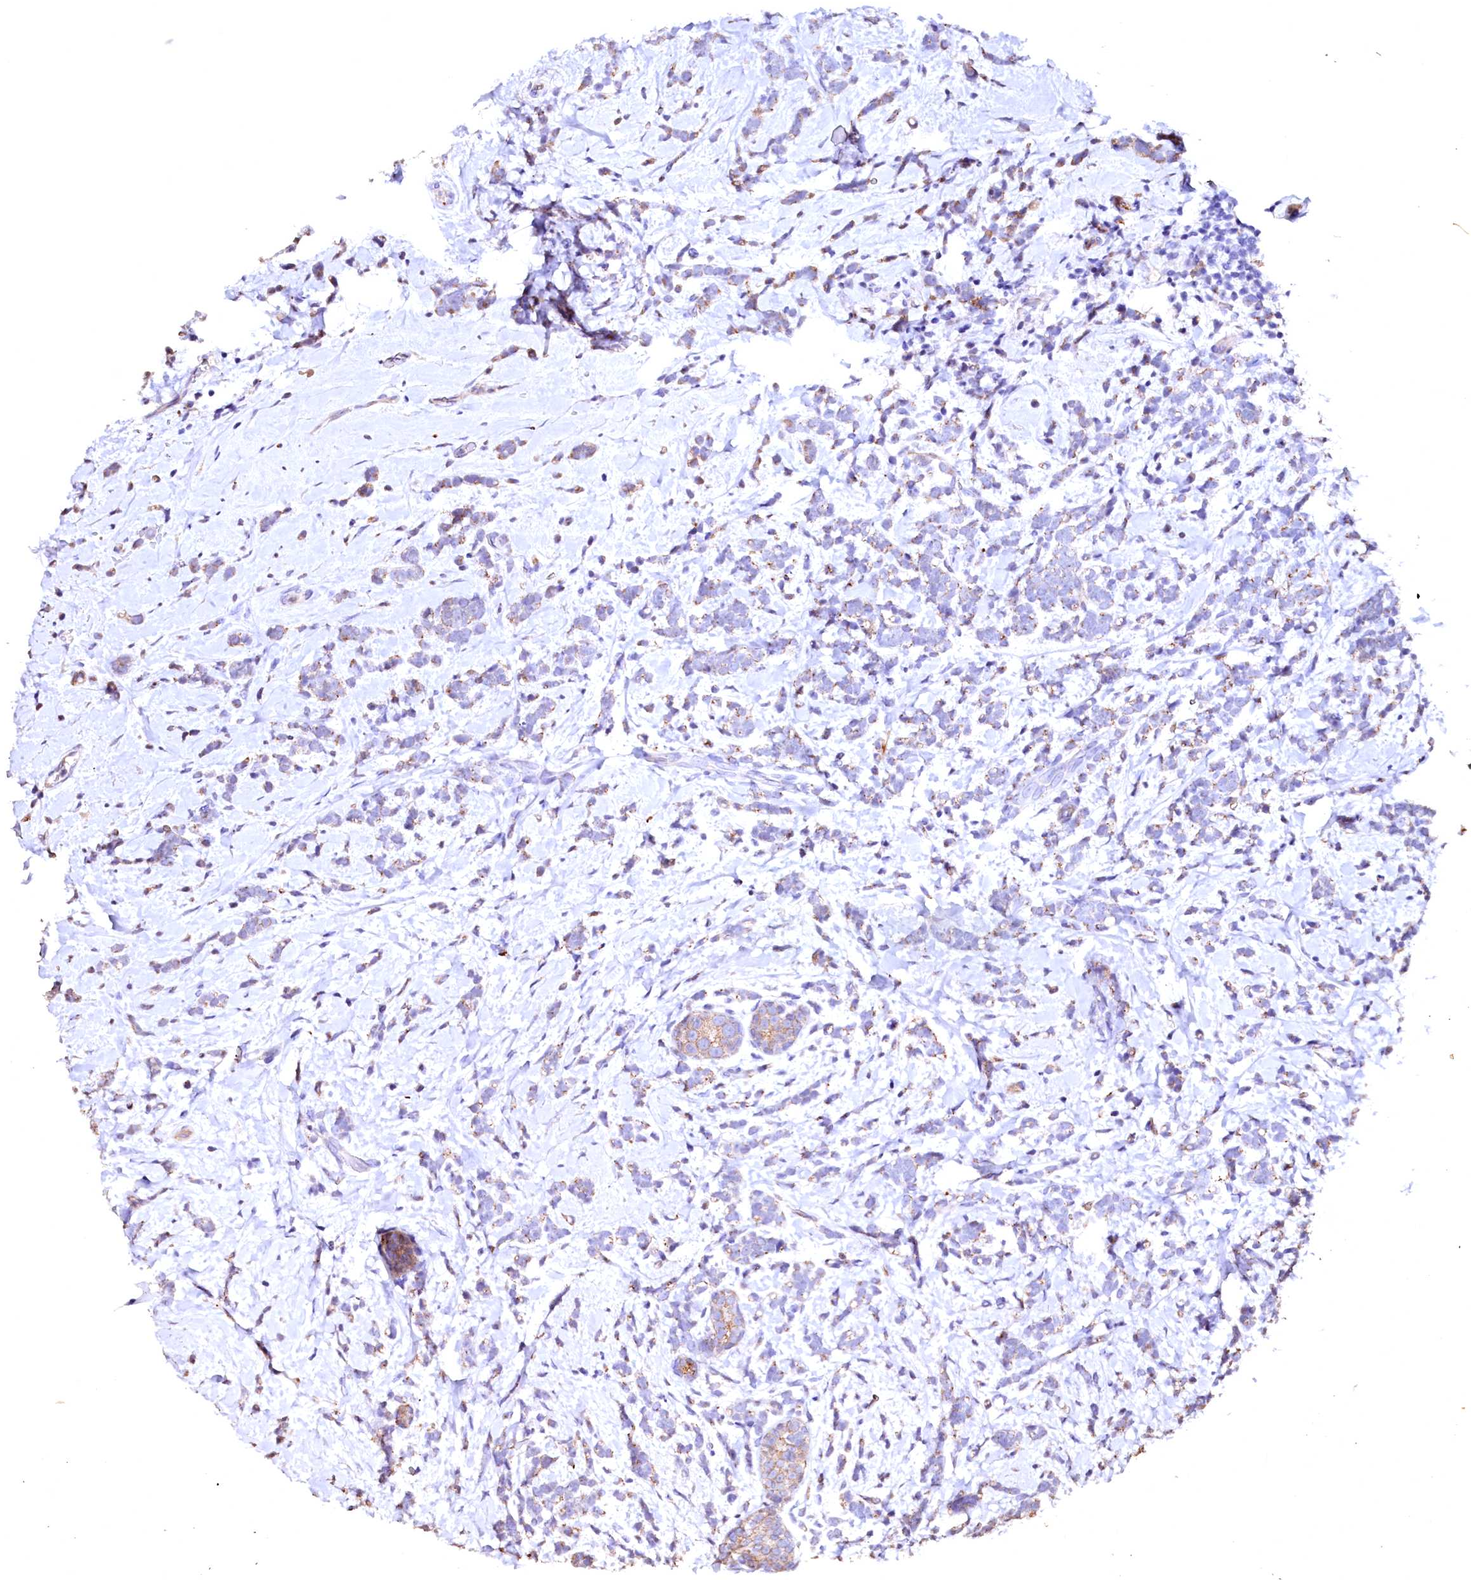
{"staining": {"intensity": "negative", "quantity": "none", "location": "none"}, "tissue": "breast cancer", "cell_type": "Tumor cells", "image_type": "cancer", "snomed": [{"axis": "morphology", "description": "Lobular carcinoma"}, {"axis": "topography", "description": "Breast"}], "caption": "Immunohistochemistry (IHC) photomicrograph of neoplastic tissue: human breast cancer (lobular carcinoma) stained with DAB (3,3'-diaminobenzidine) demonstrates no significant protein expression in tumor cells.", "gene": "VPS36", "patient": {"sex": "female", "age": 58}}